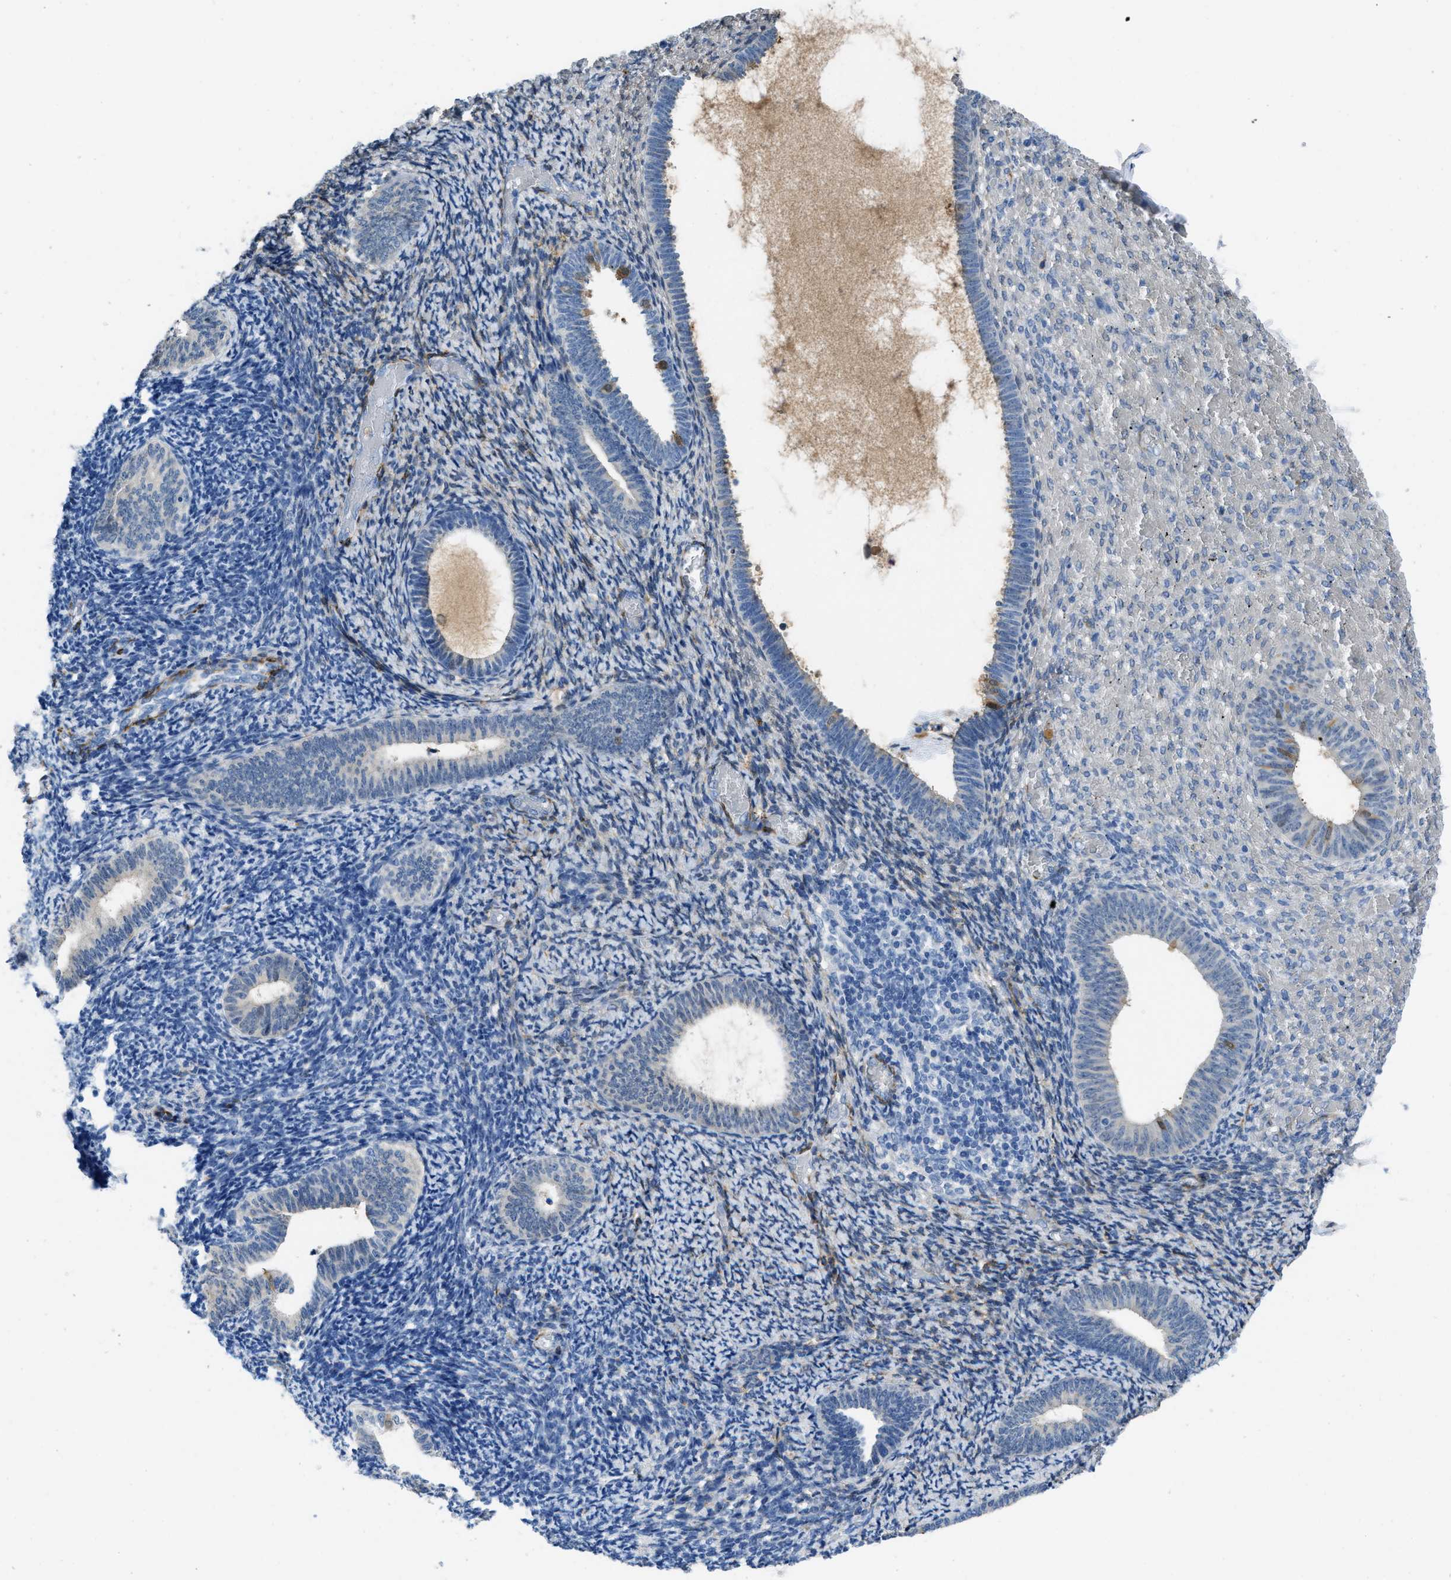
{"staining": {"intensity": "moderate", "quantity": "<25%", "location": "cytoplasmic/membranous,nuclear"}, "tissue": "endometrium", "cell_type": "Cells in endometrial stroma", "image_type": "normal", "snomed": [{"axis": "morphology", "description": "Normal tissue, NOS"}, {"axis": "topography", "description": "Endometrium"}], "caption": "A low amount of moderate cytoplasmic/membranous,nuclear positivity is present in approximately <25% of cells in endometrial stroma in benign endometrium.", "gene": "SPEG", "patient": {"sex": "female", "age": 66}}